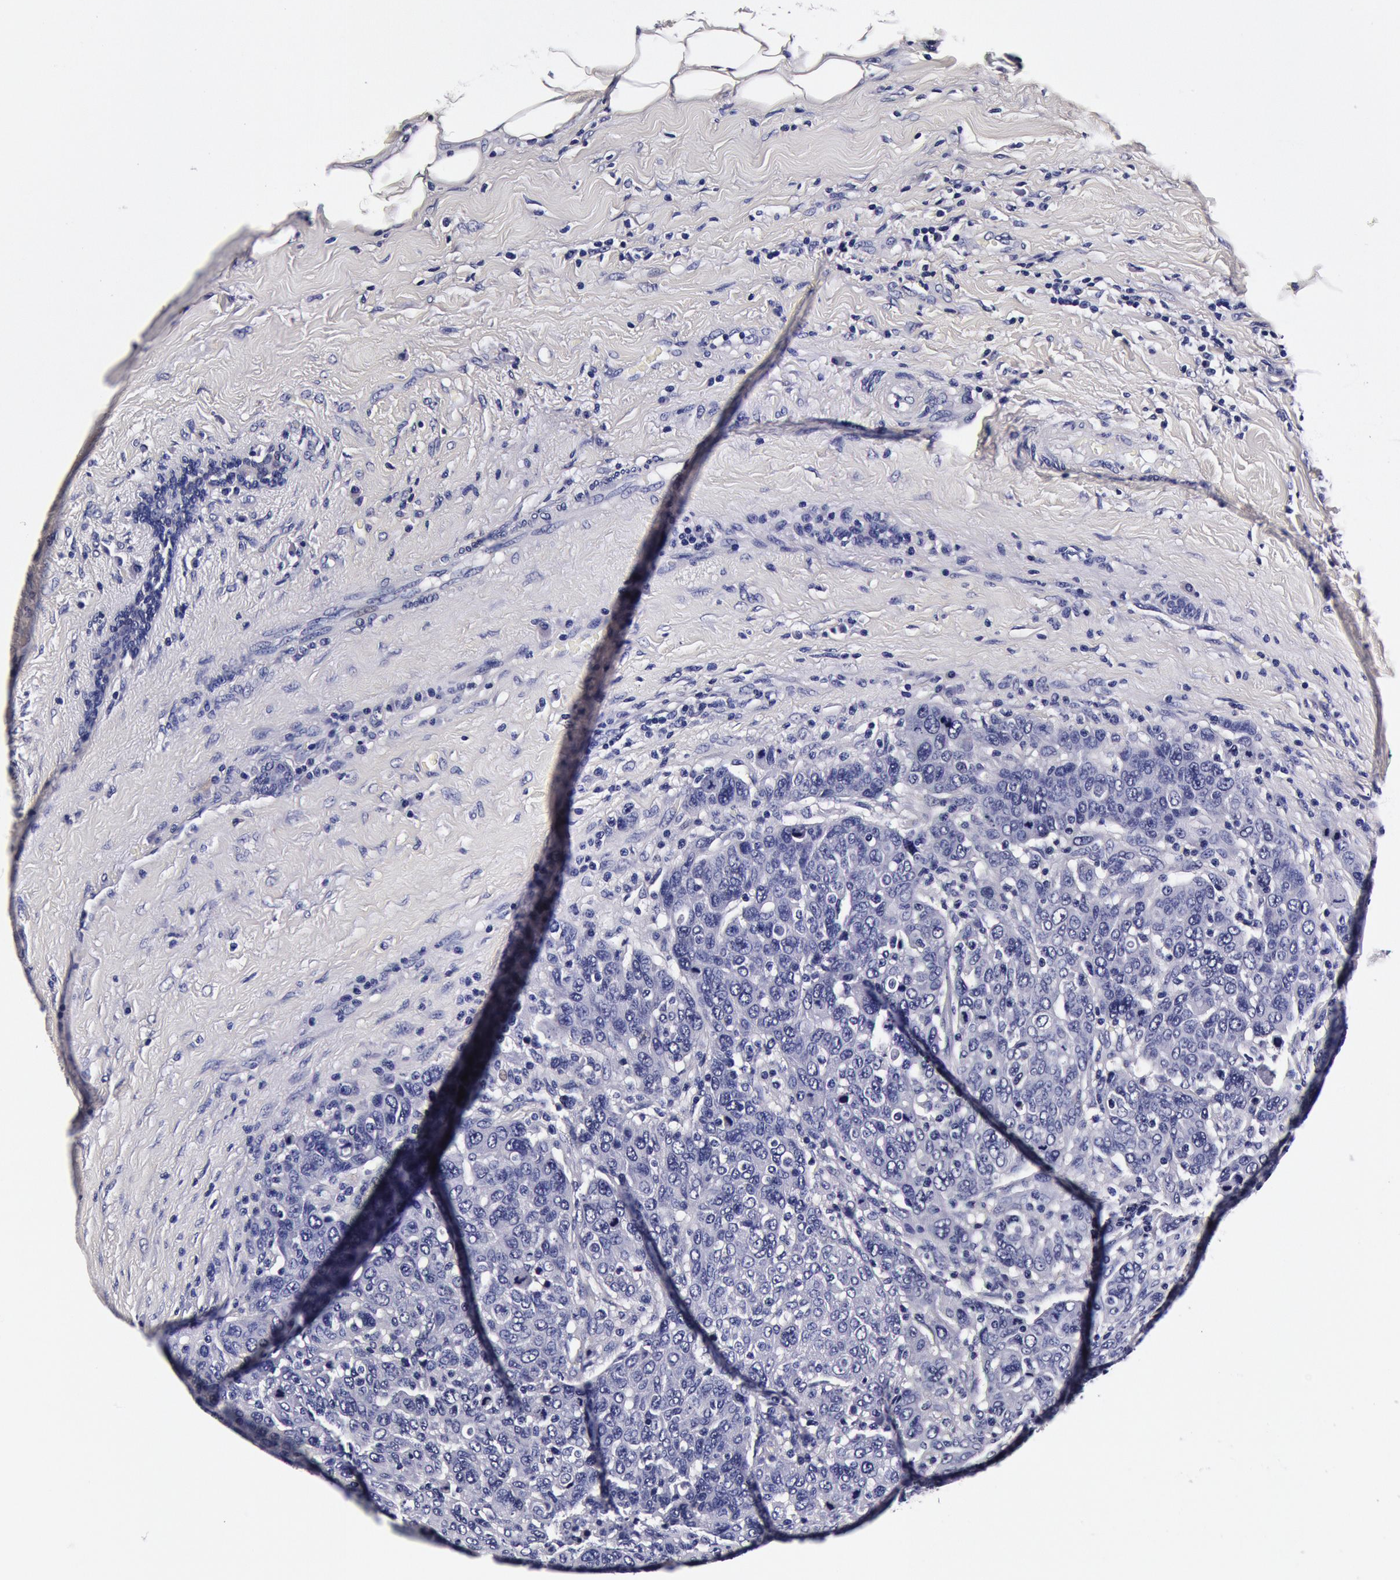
{"staining": {"intensity": "negative", "quantity": "none", "location": "none"}, "tissue": "breast cancer", "cell_type": "Tumor cells", "image_type": "cancer", "snomed": [{"axis": "morphology", "description": "Duct carcinoma"}, {"axis": "topography", "description": "Breast"}], "caption": "A micrograph of breast cancer stained for a protein shows no brown staining in tumor cells.", "gene": "CCDC22", "patient": {"sex": "female", "age": 37}}